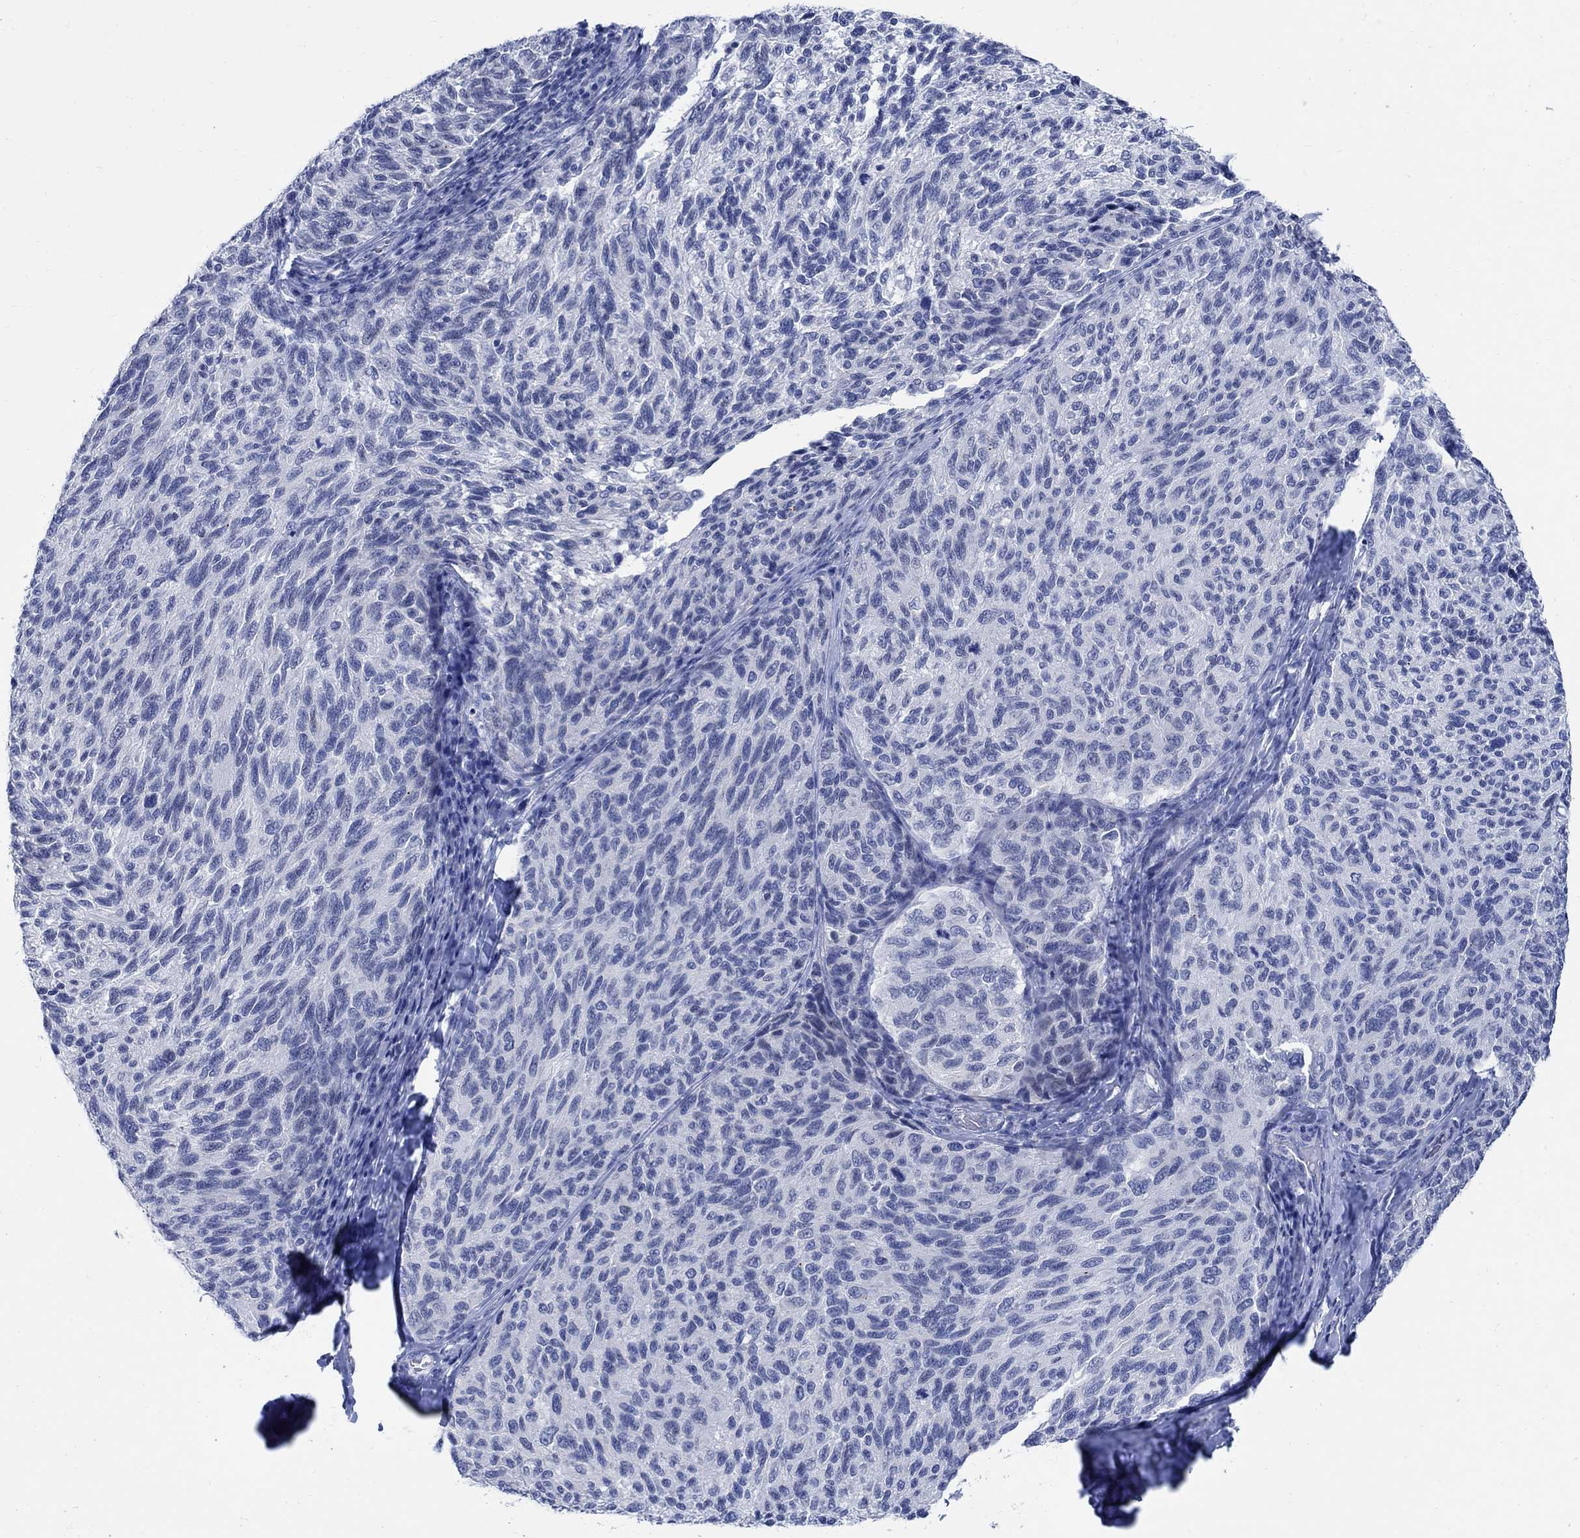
{"staining": {"intensity": "negative", "quantity": "none", "location": "none"}, "tissue": "melanoma", "cell_type": "Tumor cells", "image_type": "cancer", "snomed": [{"axis": "morphology", "description": "Malignant melanoma, NOS"}, {"axis": "topography", "description": "Skin"}], "caption": "A histopathology image of malignant melanoma stained for a protein shows no brown staining in tumor cells.", "gene": "CAMK2N1", "patient": {"sex": "female", "age": 73}}